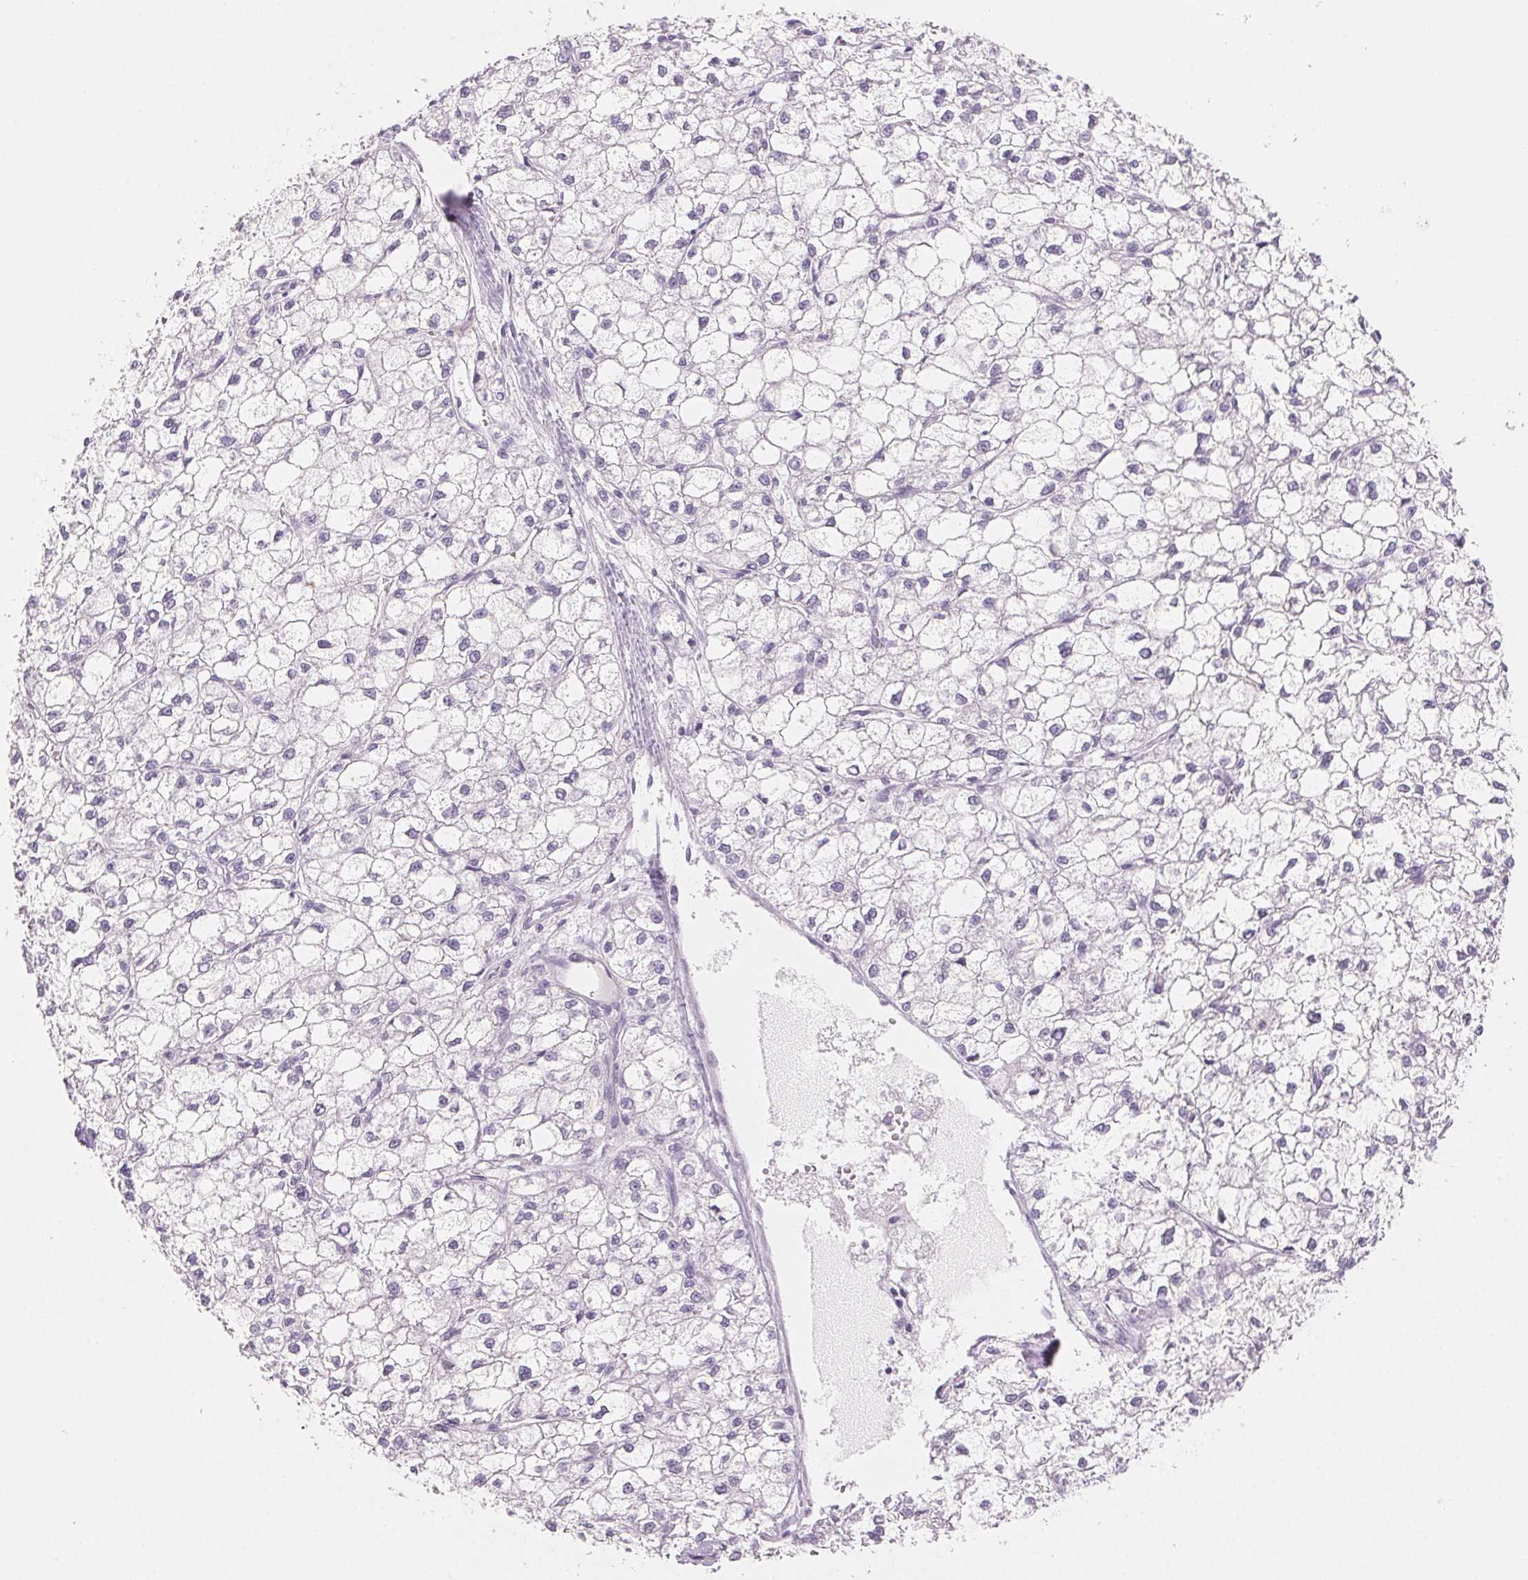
{"staining": {"intensity": "negative", "quantity": "none", "location": "none"}, "tissue": "liver cancer", "cell_type": "Tumor cells", "image_type": "cancer", "snomed": [{"axis": "morphology", "description": "Carcinoma, Hepatocellular, NOS"}, {"axis": "topography", "description": "Liver"}], "caption": "This is an immunohistochemistry (IHC) micrograph of human liver cancer. There is no positivity in tumor cells.", "gene": "BPIFB2", "patient": {"sex": "female", "age": 43}}